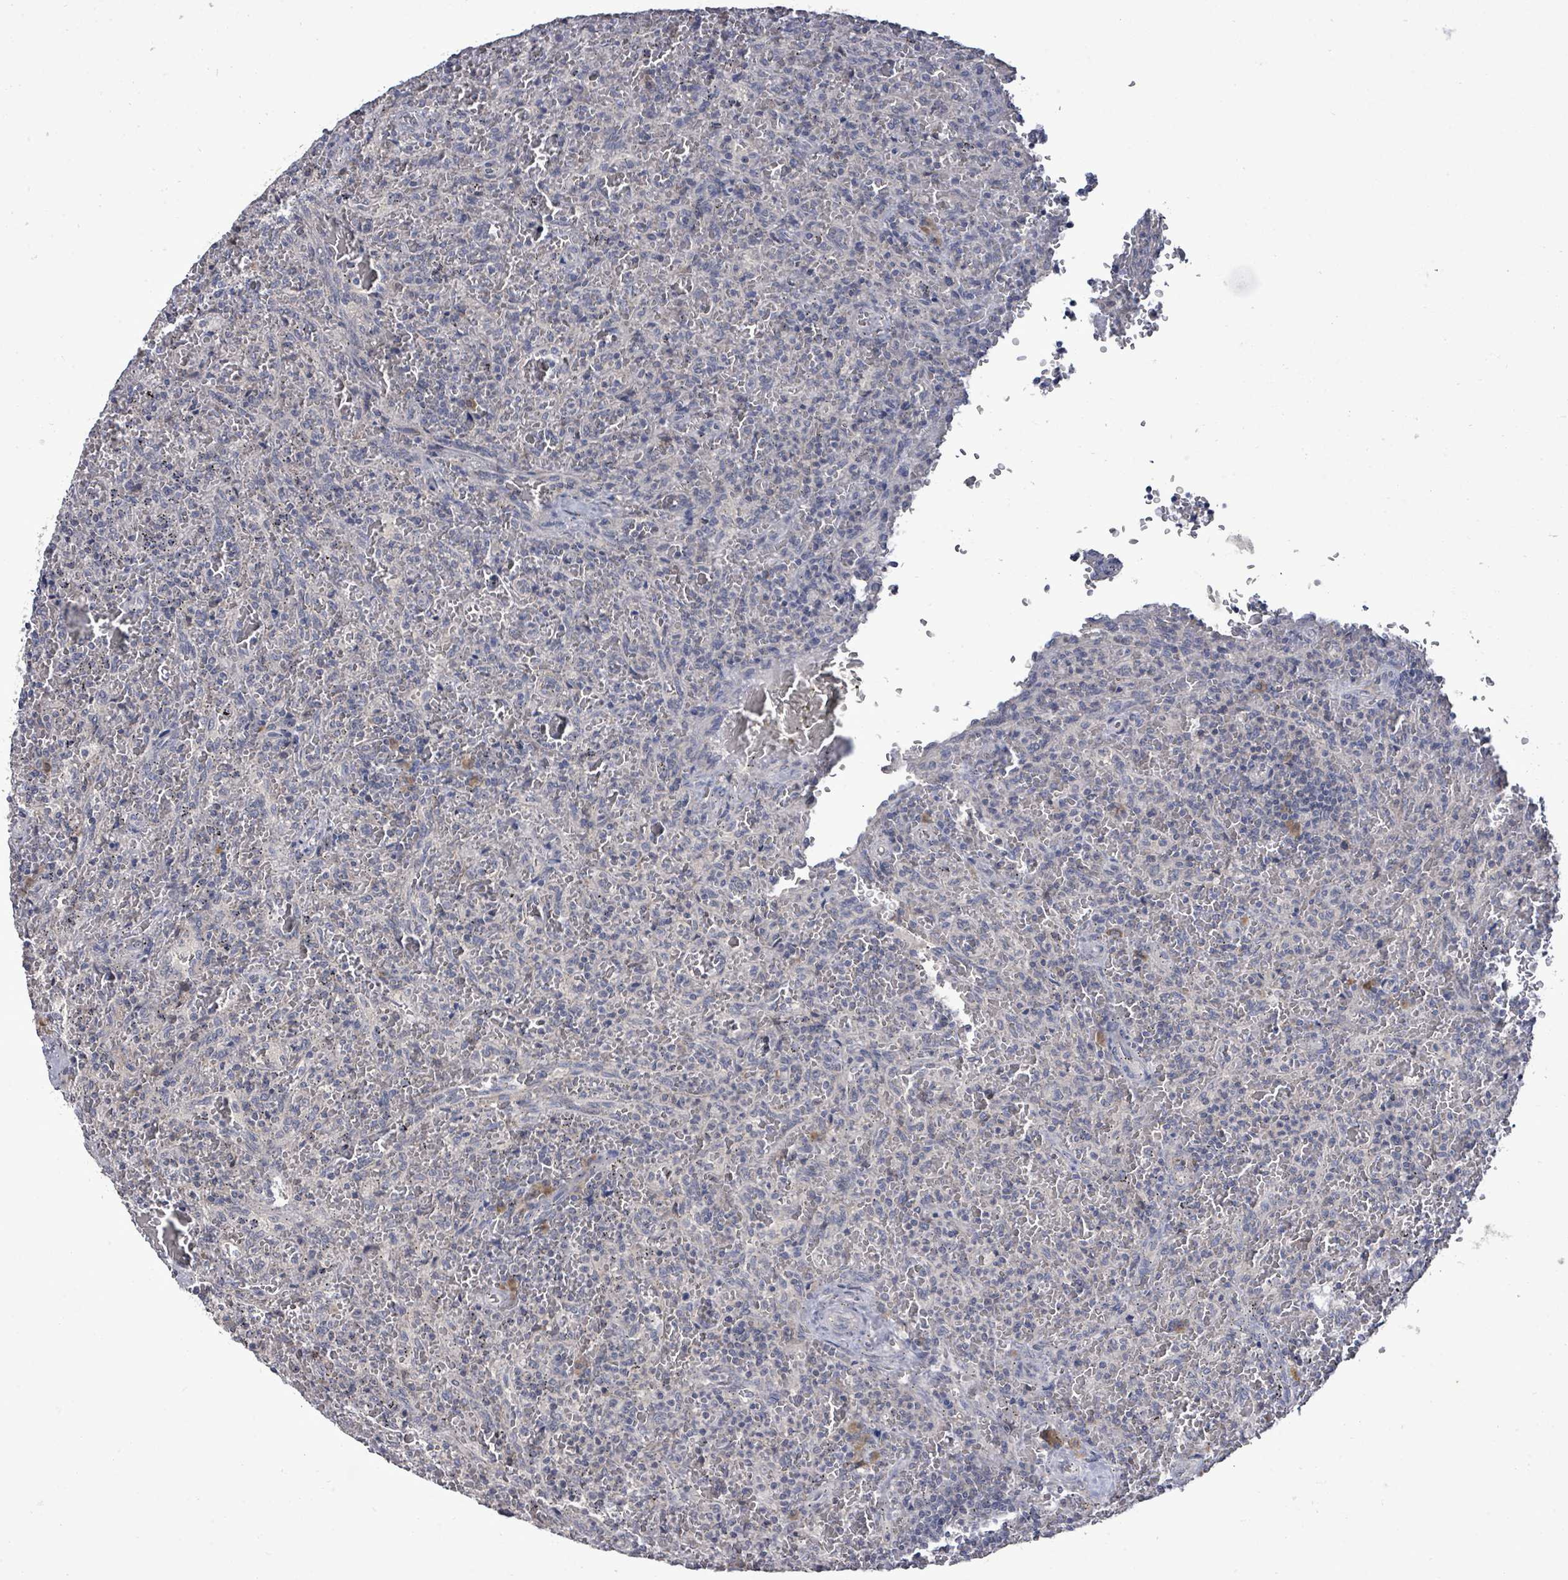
{"staining": {"intensity": "negative", "quantity": "none", "location": "none"}, "tissue": "lymphoma", "cell_type": "Tumor cells", "image_type": "cancer", "snomed": [{"axis": "morphology", "description": "Malignant lymphoma, non-Hodgkin's type, Low grade"}, {"axis": "topography", "description": "Spleen"}], "caption": "Immunohistochemistry histopathology image of malignant lymphoma, non-Hodgkin's type (low-grade) stained for a protein (brown), which shows no positivity in tumor cells.", "gene": "POMGNT2", "patient": {"sex": "female", "age": 64}}